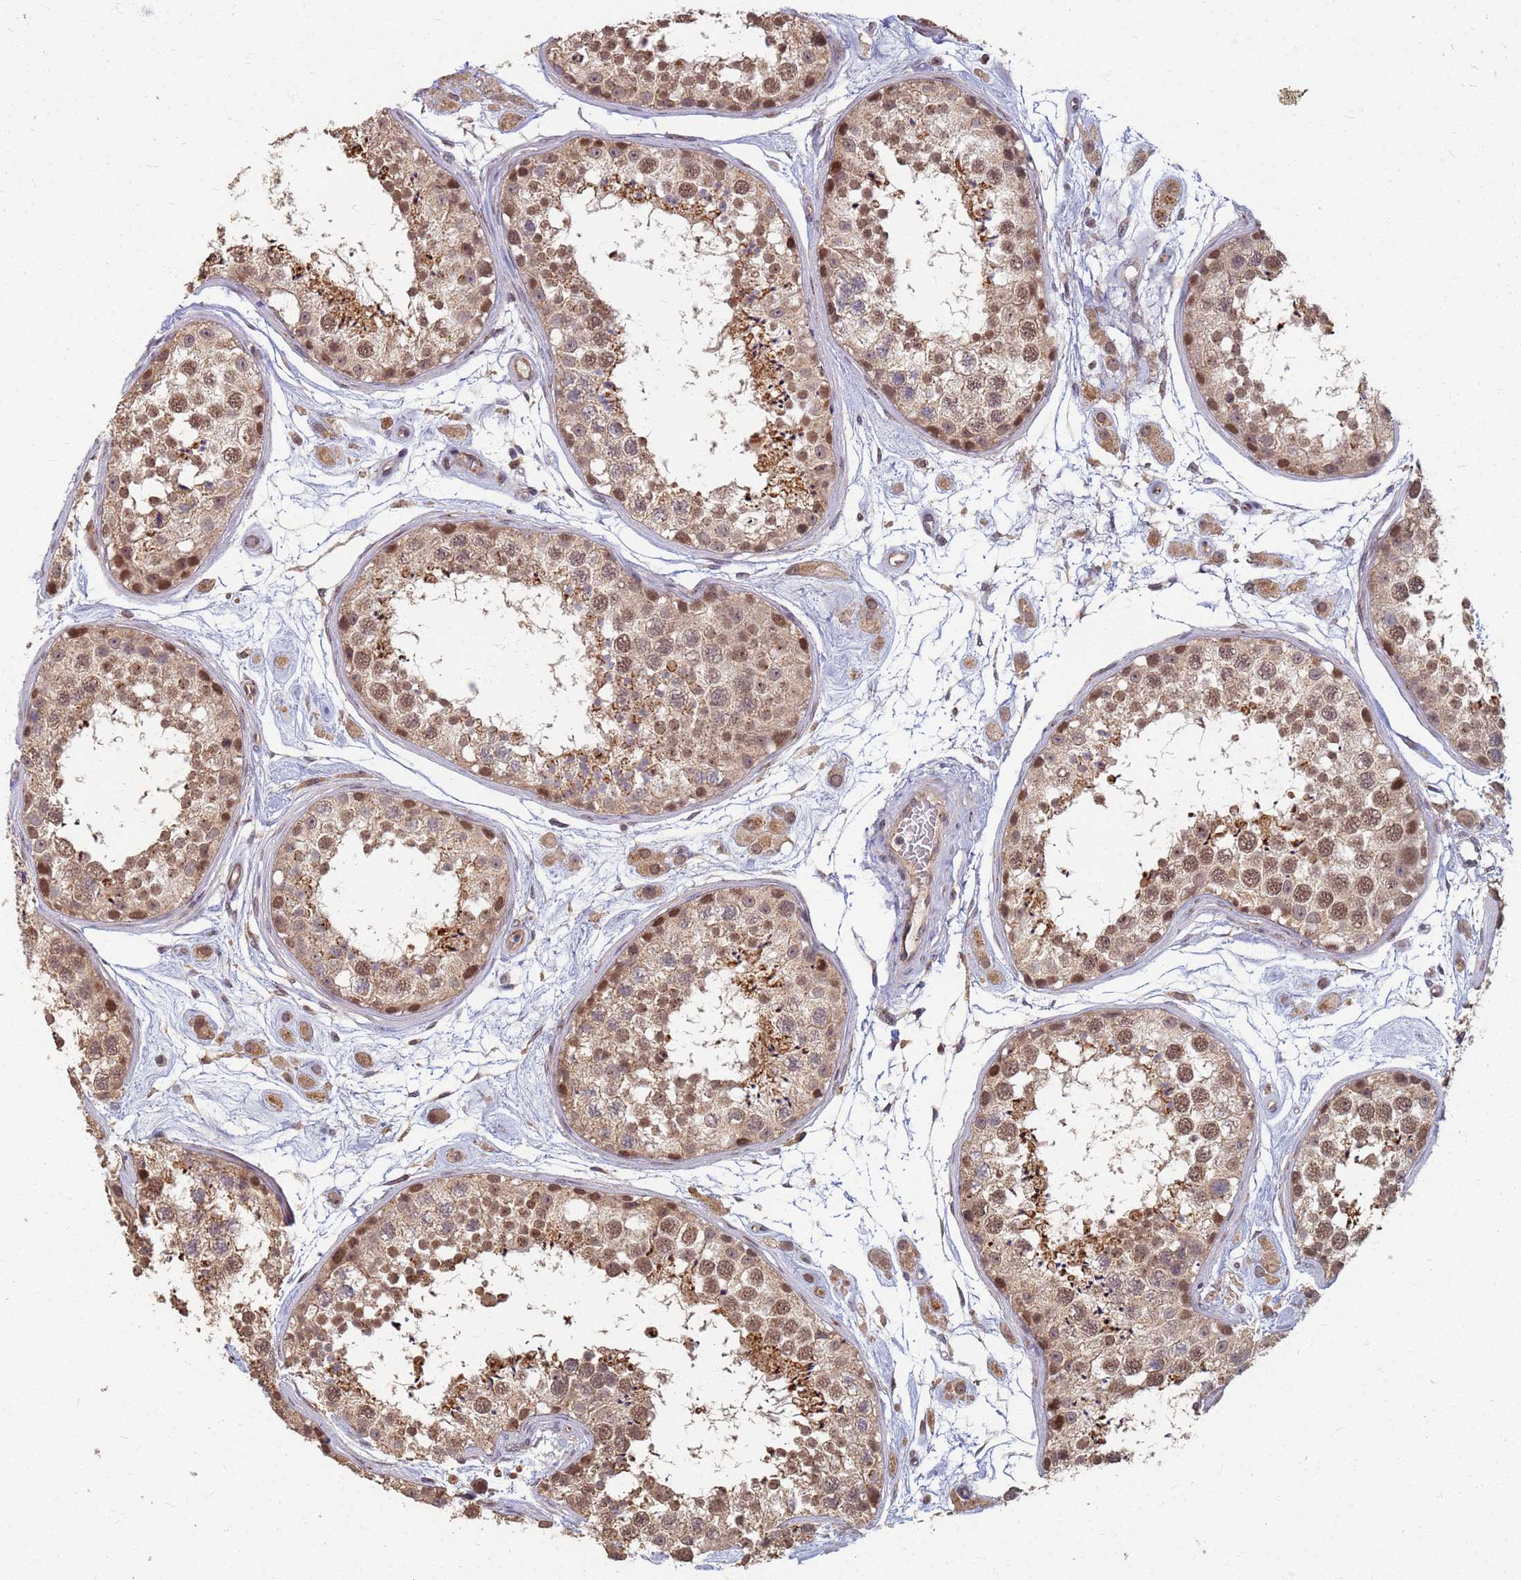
{"staining": {"intensity": "moderate", "quantity": ">75%", "location": "cytoplasmic/membranous,nuclear"}, "tissue": "testis", "cell_type": "Cells in seminiferous ducts", "image_type": "normal", "snomed": [{"axis": "morphology", "description": "Normal tissue, NOS"}, {"axis": "topography", "description": "Testis"}], "caption": "Approximately >75% of cells in seminiferous ducts in benign human testis demonstrate moderate cytoplasmic/membranous,nuclear protein positivity as visualized by brown immunohistochemical staining.", "gene": "ITGB4", "patient": {"sex": "male", "age": 25}}